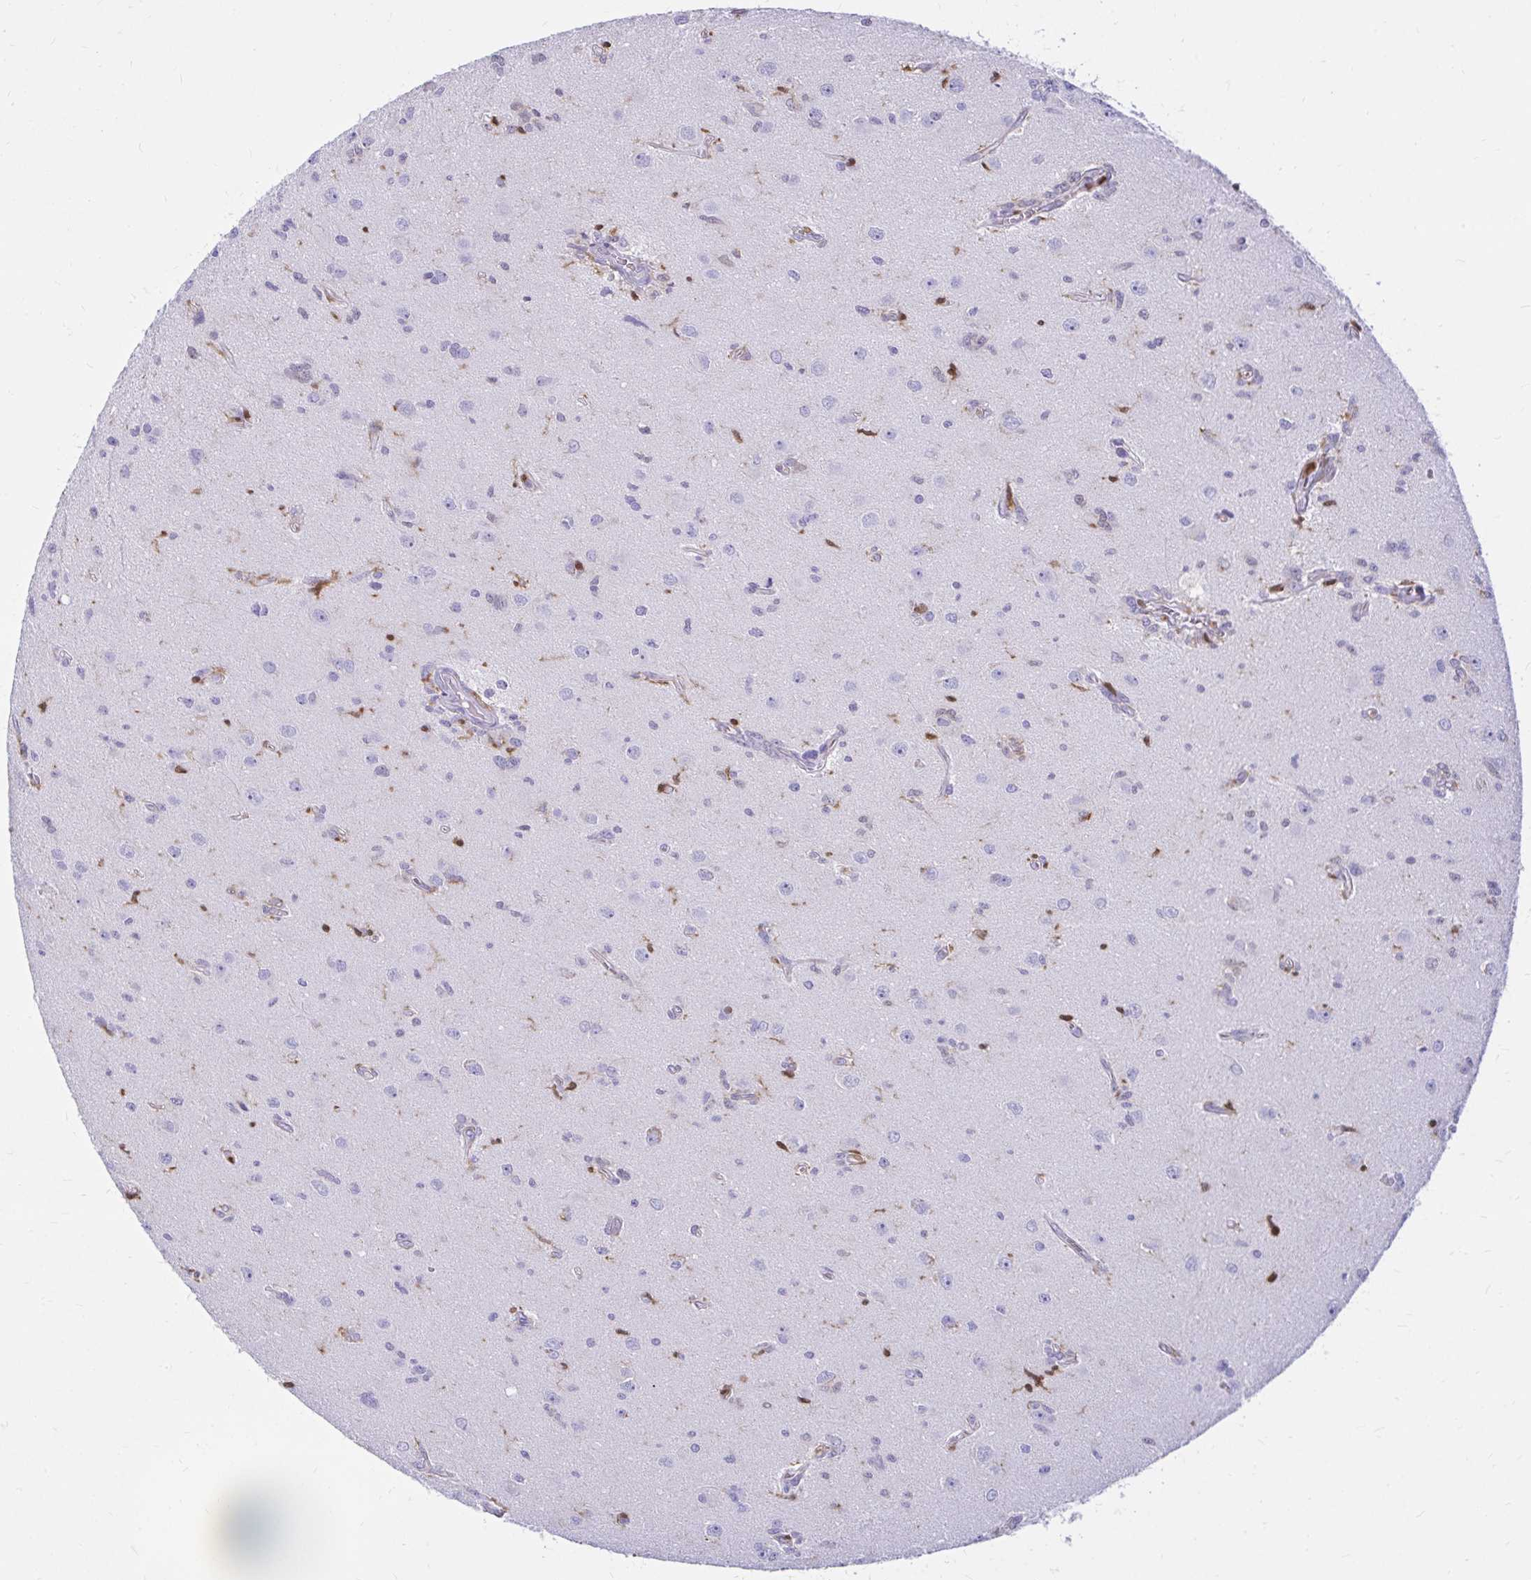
{"staining": {"intensity": "negative", "quantity": "none", "location": "none"}, "tissue": "glioma", "cell_type": "Tumor cells", "image_type": "cancer", "snomed": [{"axis": "morphology", "description": "Glioma, malignant, High grade"}, {"axis": "topography", "description": "Brain"}], "caption": "This is an IHC image of malignant high-grade glioma. There is no expression in tumor cells.", "gene": "PYCARD", "patient": {"sex": "male", "age": 67}}